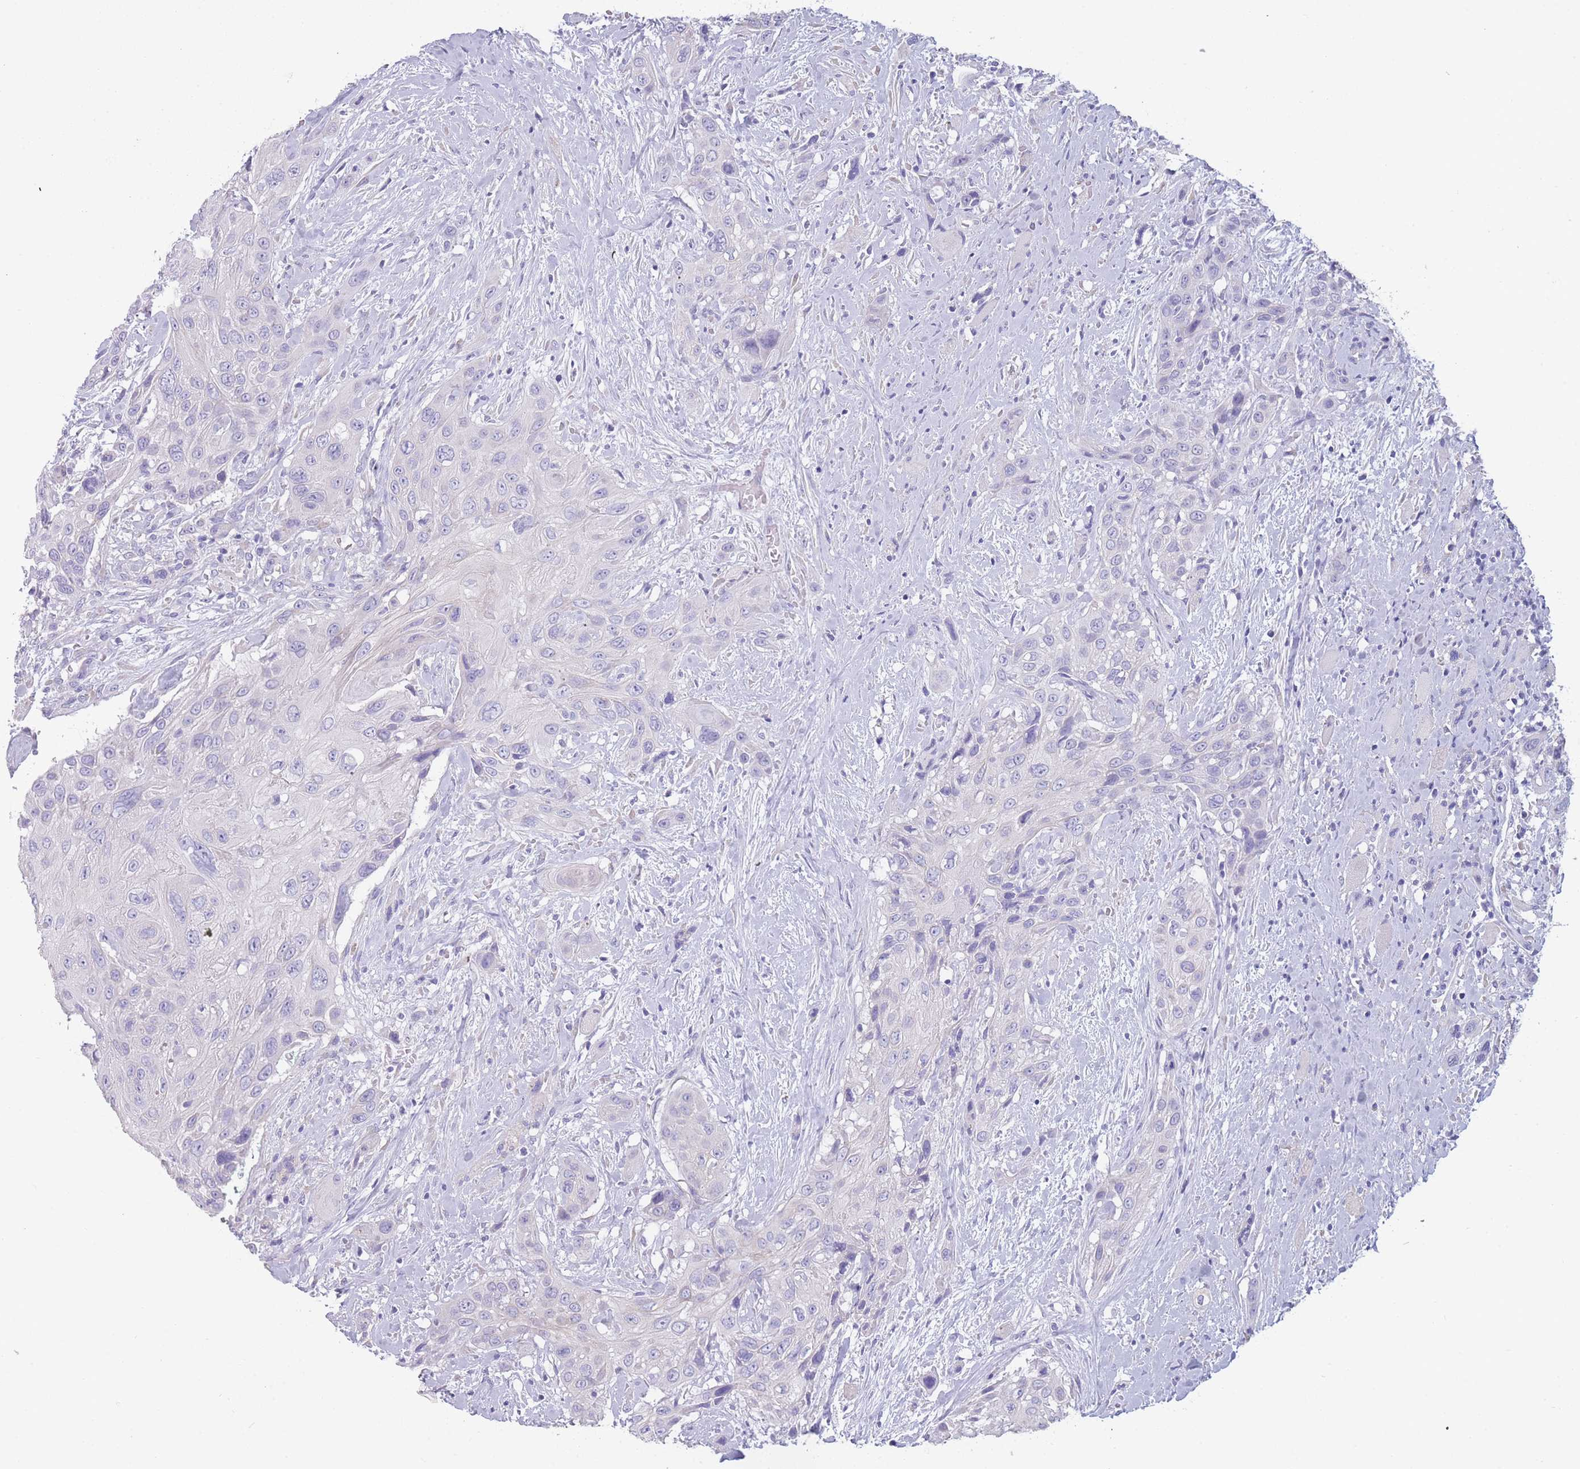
{"staining": {"intensity": "negative", "quantity": "none", "location": "none"}, "tissue": "head and neck cancer", "cell_type": "Tumor cells", "image_type": "cancer", "snomed": [{"axis": "morphology", "description": "Squamous cell carcinoma, NOS"}, {"axis": "topography", "description": "Head-Neck"}], "caption": "The micrograph shows no staining of tumor cells in head and neck cancer. (DAB immunohistochemistry visualized using brightfield microscopy, high magnification).", "gene": "ZNF627", "patient": {"sex": "male", "age": 81}}